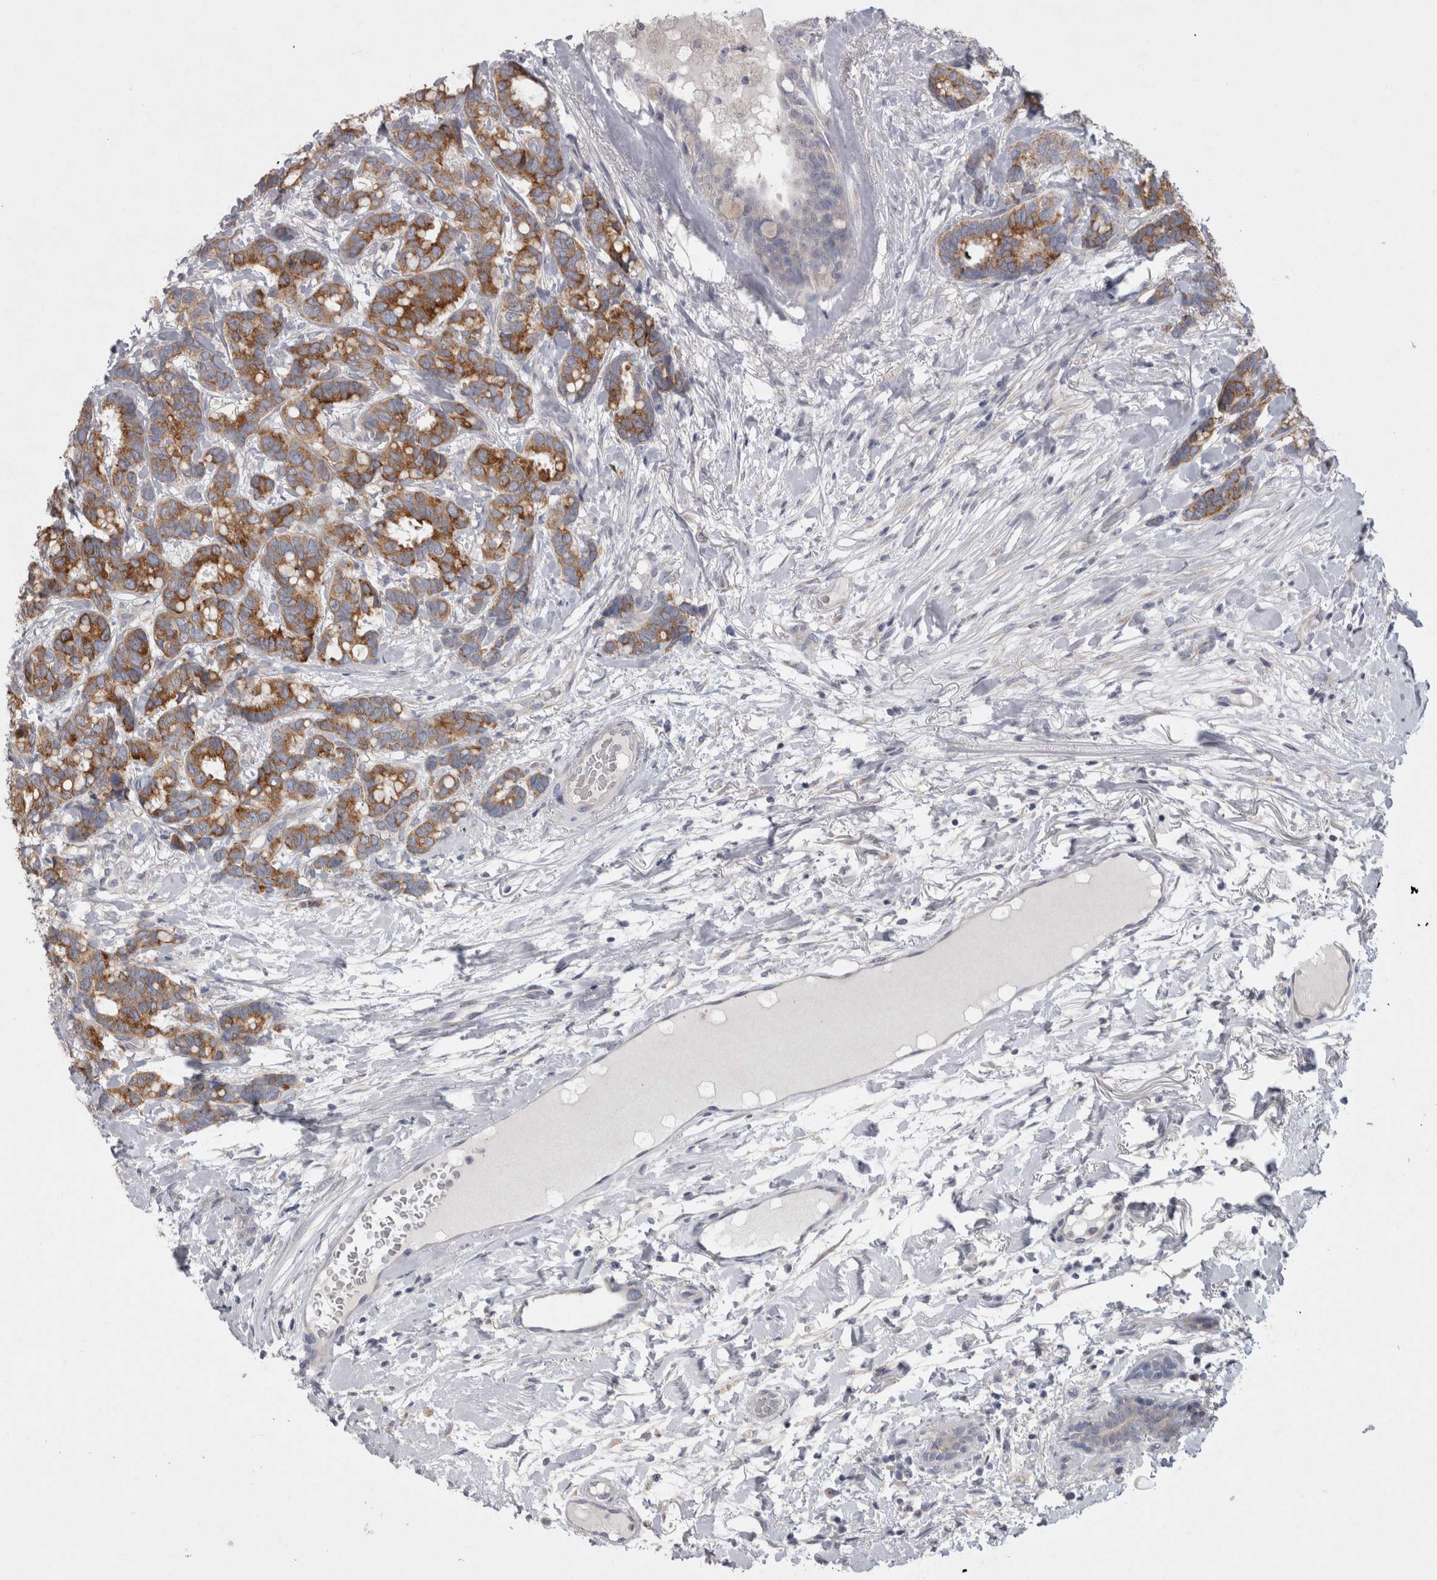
{"staining": {"intensity": "strong", "quantity": ">75%", "location": "cytoplasmic/membranous"}, "tissue": "breast cancer", "cell_type": "Tumor cells", "image_type": "cancer", "snomed": [{"axis": "morphology", "description": "Duct carcinoma"}, {"axis": "topography", "description": "Breast"}], "caption": "This is an image of IHC staining of breast cancer (infiltrating ductal carcinoma), which shows strong staining in the cytoplasmic/membranous of tumor cells.", "gene": "LRRC40", "patient": {"sex": "female", "age": 87}}